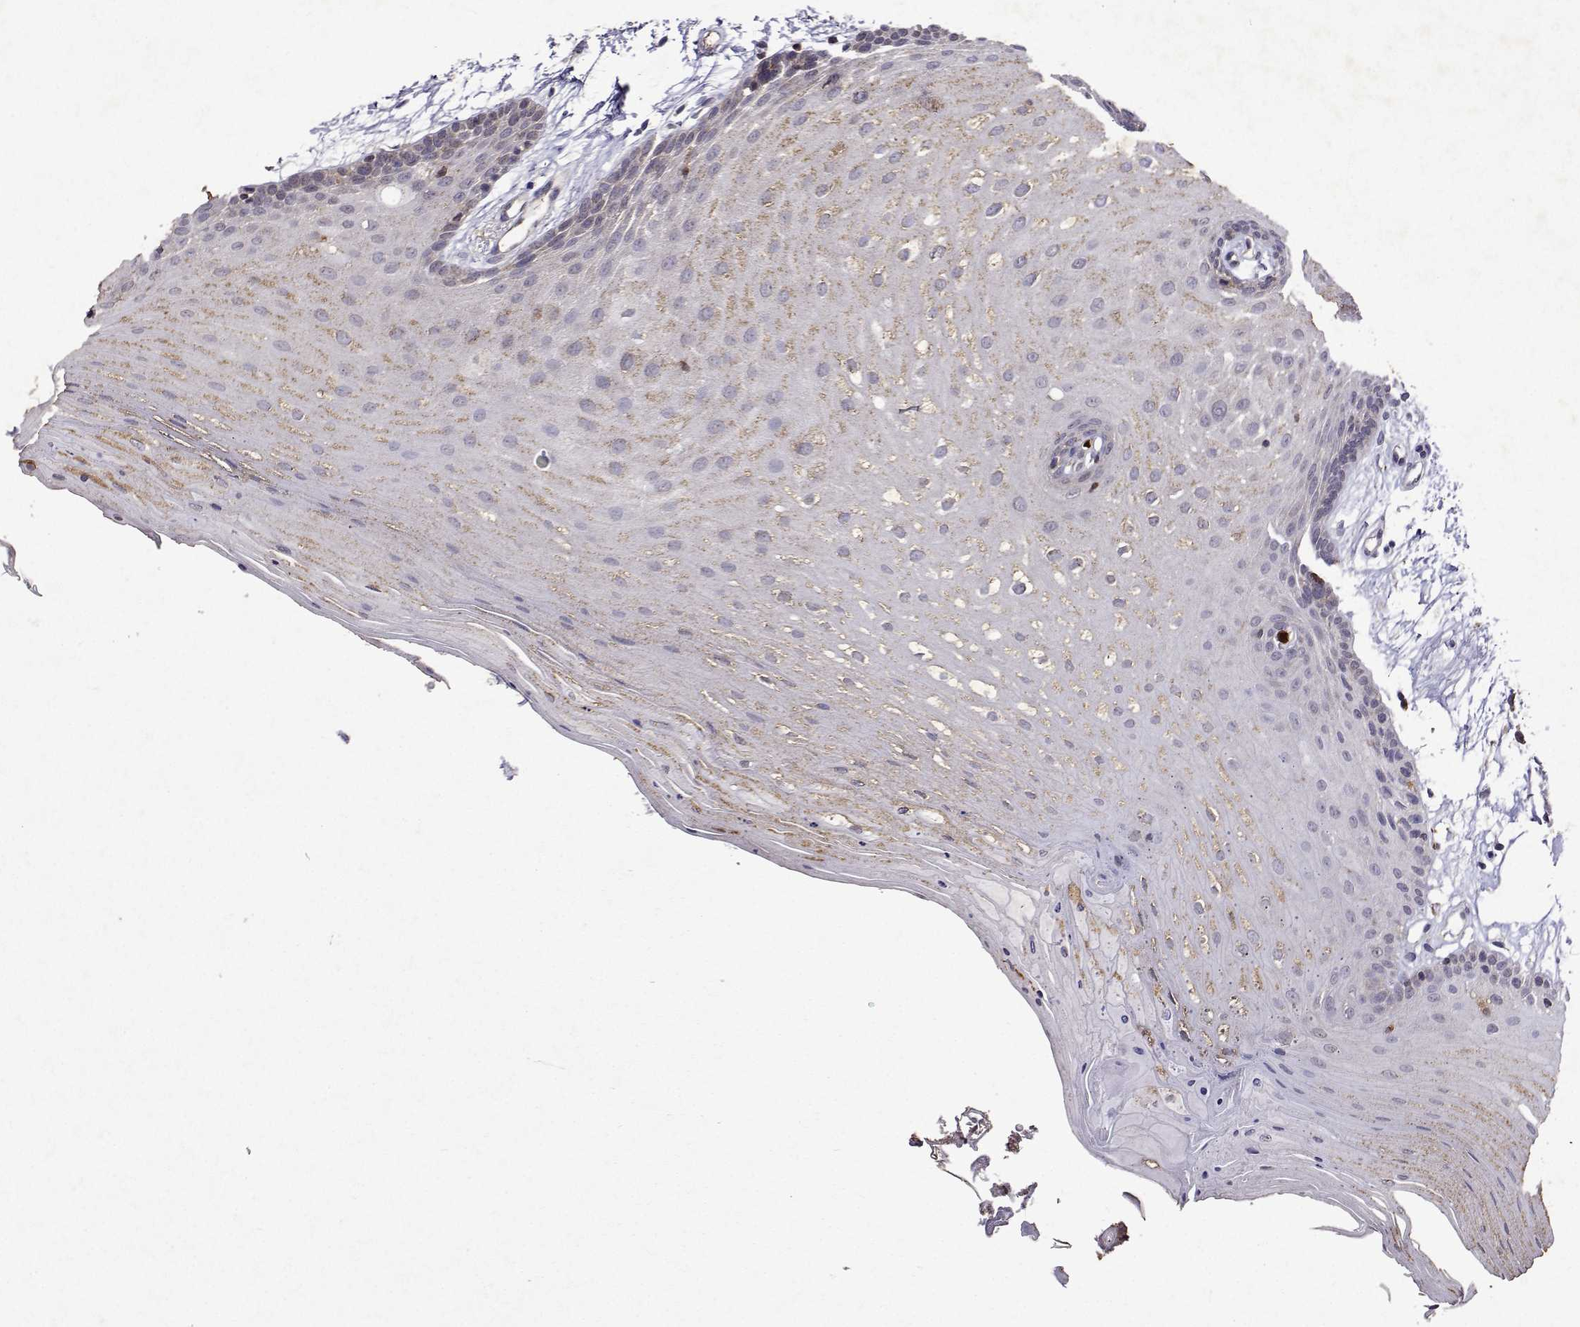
{"staining": {"intensity": "negative", "quantity": "none", "location": "none"}, "tissue": "oral mucosa", "cell_type": "Squamous epithelial cells", "image_type": "normal", "snomed": [{"axis": "morphology", "description": "Normal tissue, NOS"}, {"axis": "morphology", "description": "Squamous cell carcinoma, NOS"}, {"axis": "topography", "description": "Oral tissue"}, {"axis": "topography", "description": "Tounge, NOS"}, {"axis": "topography", "description": "Head-Neck"}], "caption": "The micrograph exhibits no staining of squamous epithelial cells in benign oral mucosa.", "gene": "APAF1", "patient": {"sex": "male", "age": 62}}